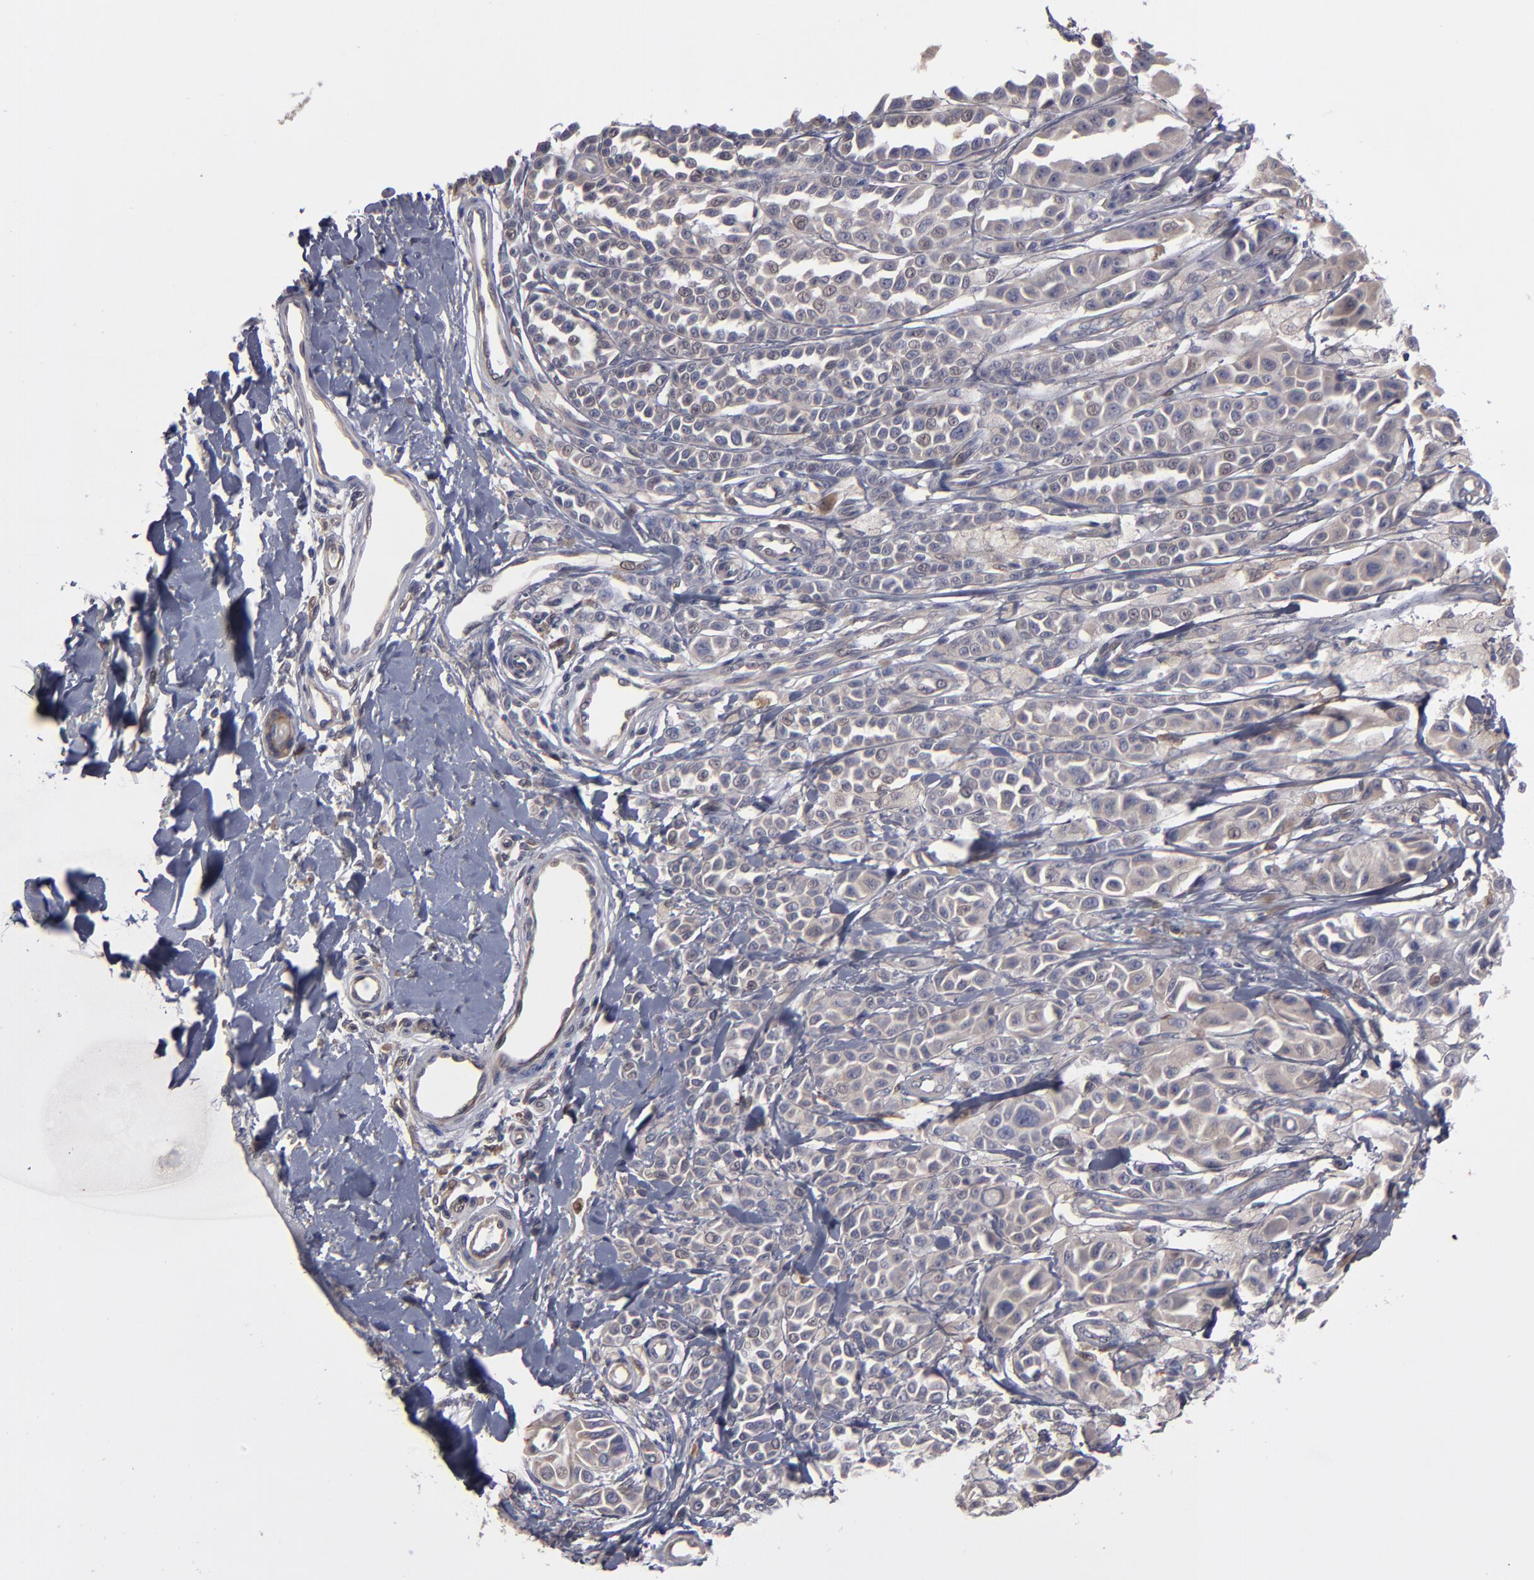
{"staining": {"intensity": "weak", "quantity": ">75%", "location": "cytoplasmic/membranous"}, "tissue": "melanoma", "cell_type": "Tumor cells", "image_type": "cancer", "snomed": [{"axis": "morphology", "description": "Malignant melanoma, NOS"}, {"axis": "topography", "description": "Skin"}], "caption": "The photomicrograph reveals immunohistochemical staining of melanoma. There is weak cytoplasmic/membranous positivity is appreciated in about >75% of tumor cells.", "gene": "NDRG2", "patient": {"sex": "female", "age": 38}}